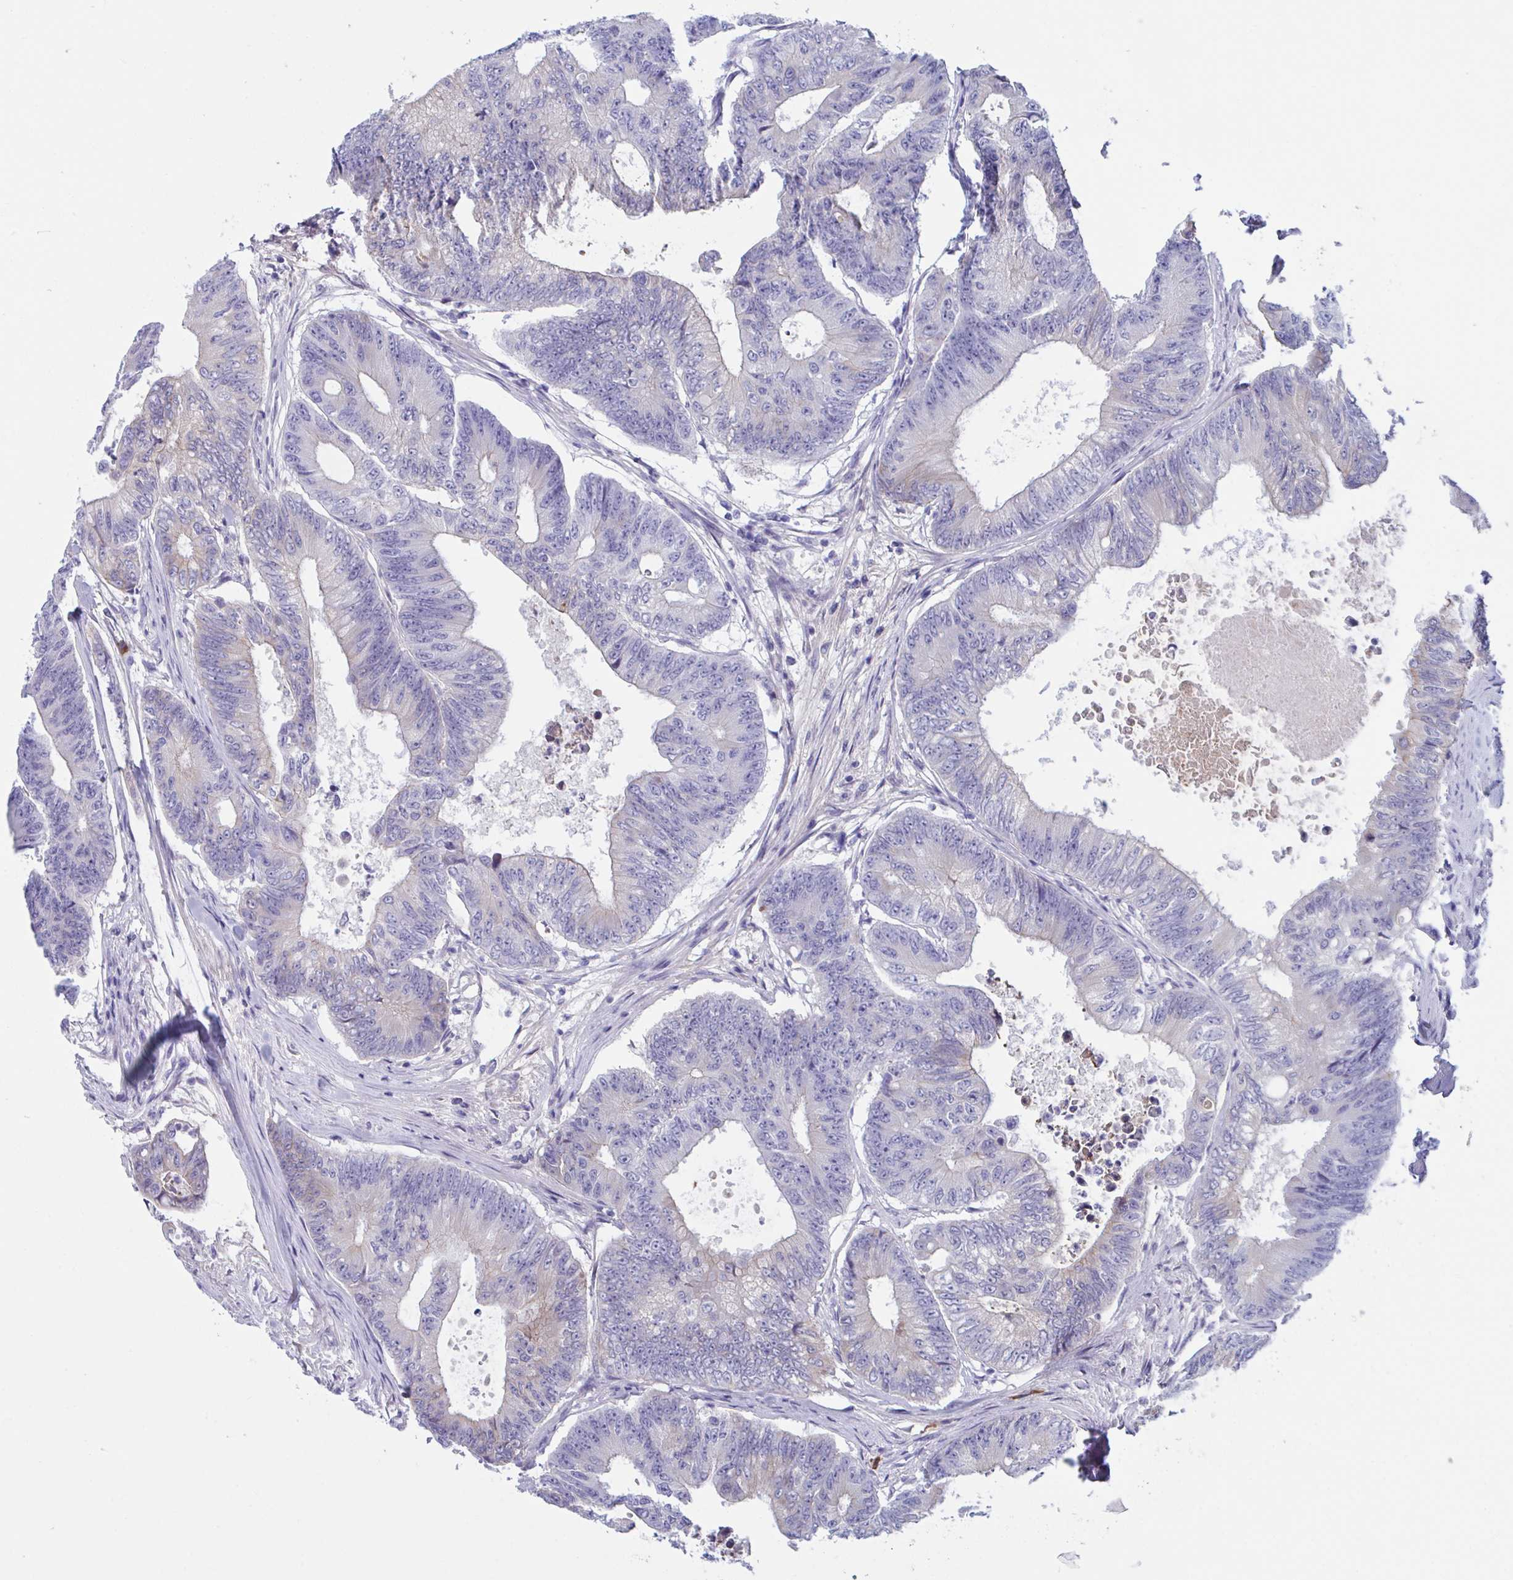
{"staining": {"intensity": "negative", "quantity": "none", "location": "none"}, "tissue": "colorectal cancer", "cell_type": "Tumor cells", "image_type": "cancer", "snomed": [{"axis": "morphology", "description": "Adenocarcinoma, NOS"}, {"axis": "topography", "description": "Colon"}], "caption": "This is an immunohistochemistry histopathology image of human colorectal cancer (adenocarcinoma). There is no expression in tumor cells.", "gene": "MS4A14", "patient": {"sex": "female", "age": 48}}